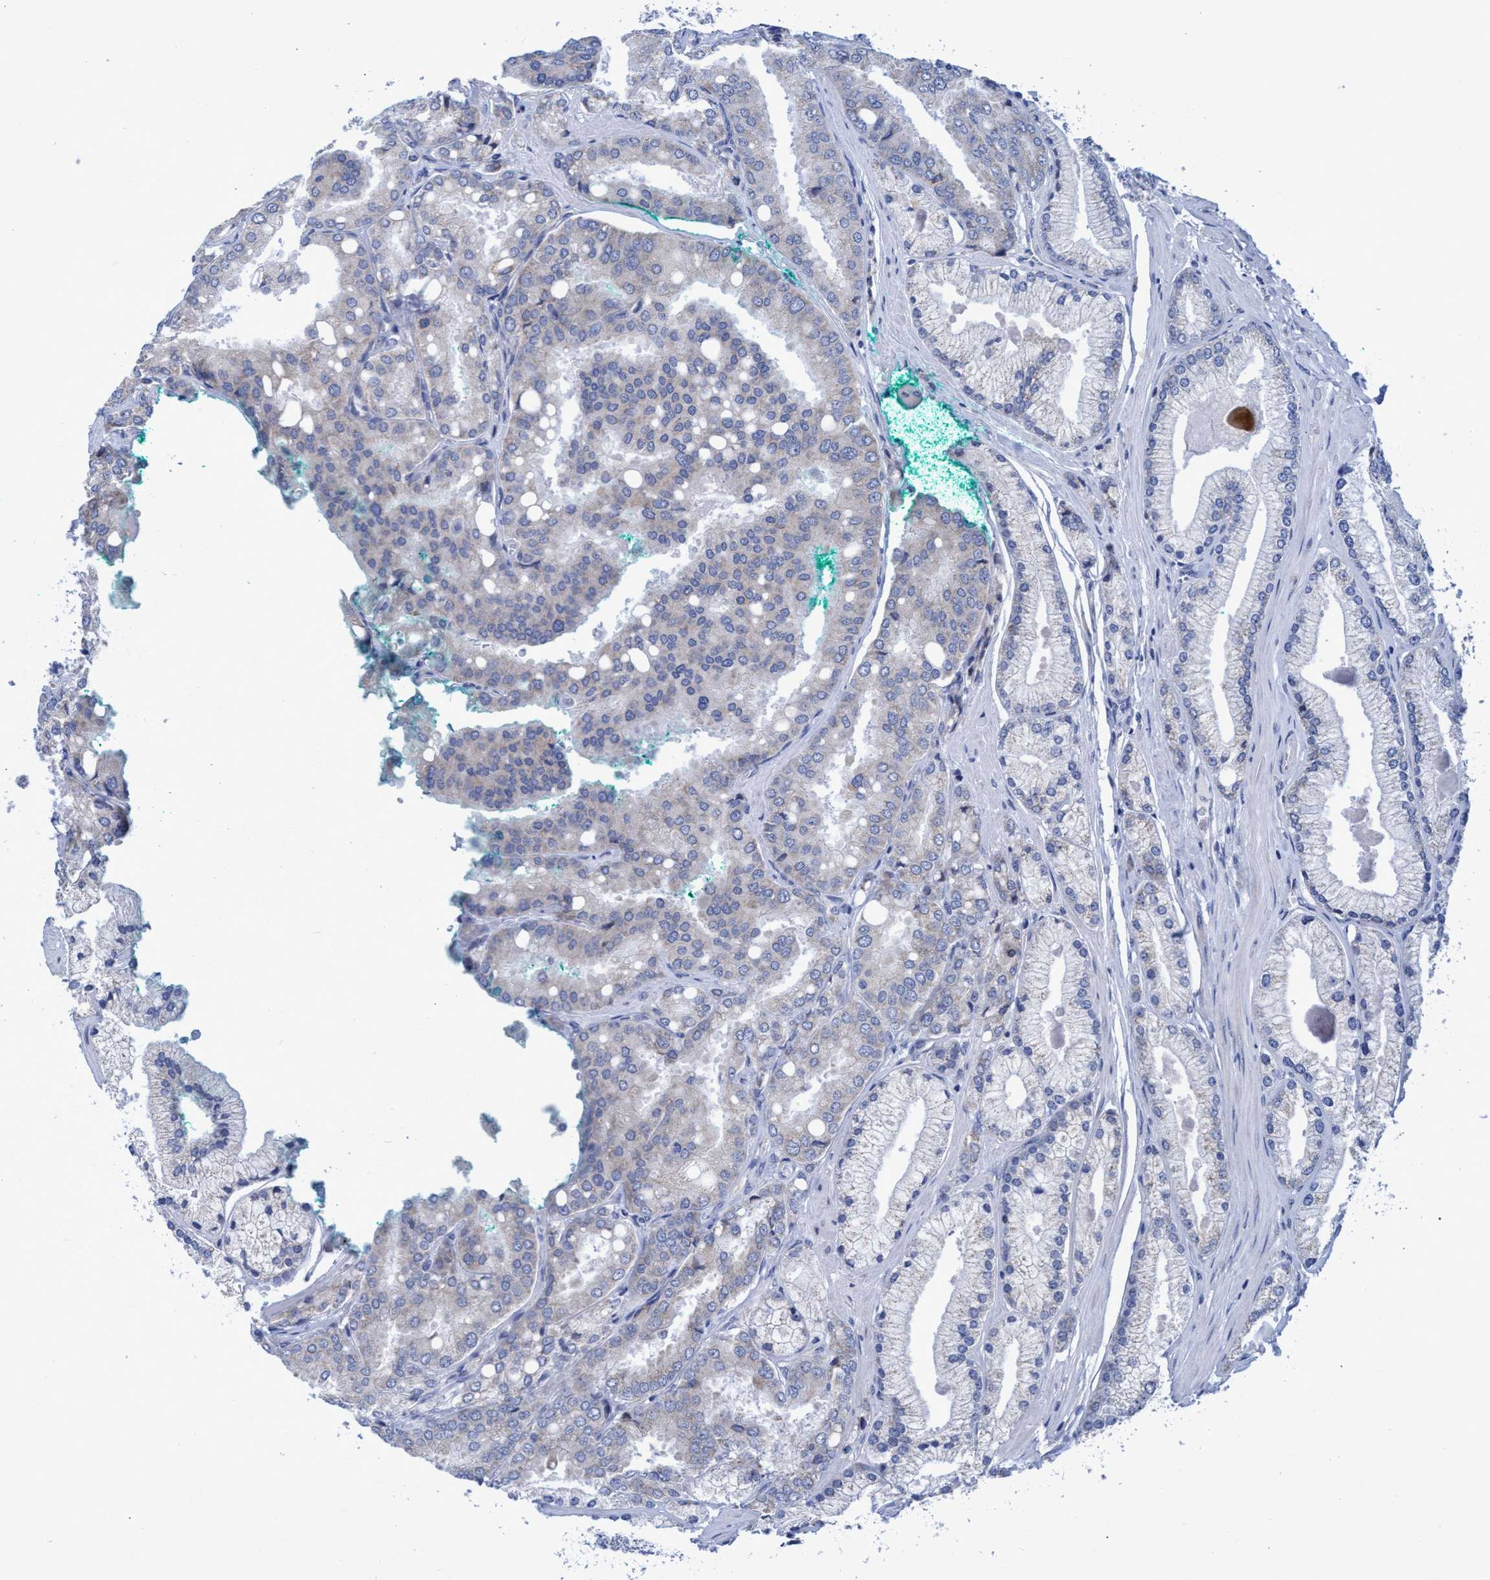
{"staining": {"intensity": "weak", "quantity": "25%-75%", "location": "cytoplasmic/membranous"}, "tissue": "prostate cancer", "cell_type": "Tumor cells", "image_type": "cancer", "snomed": [{"axis": "morphology", "description": "Adenocarcinoma, High grade"}, {"axis": "topography", "description": "Prostate"}], "caption": "Weak cytoplasmic/membranous protein positivity is present in about 25%-75% of tumor cells in prostate cancer. The staining was performed using DAB, with brown indicating positive protein expression. Nuclei are stained blue with hematoxylin.", "gene": "NAT16", "patient": {"sex": "male", "age": 50}}